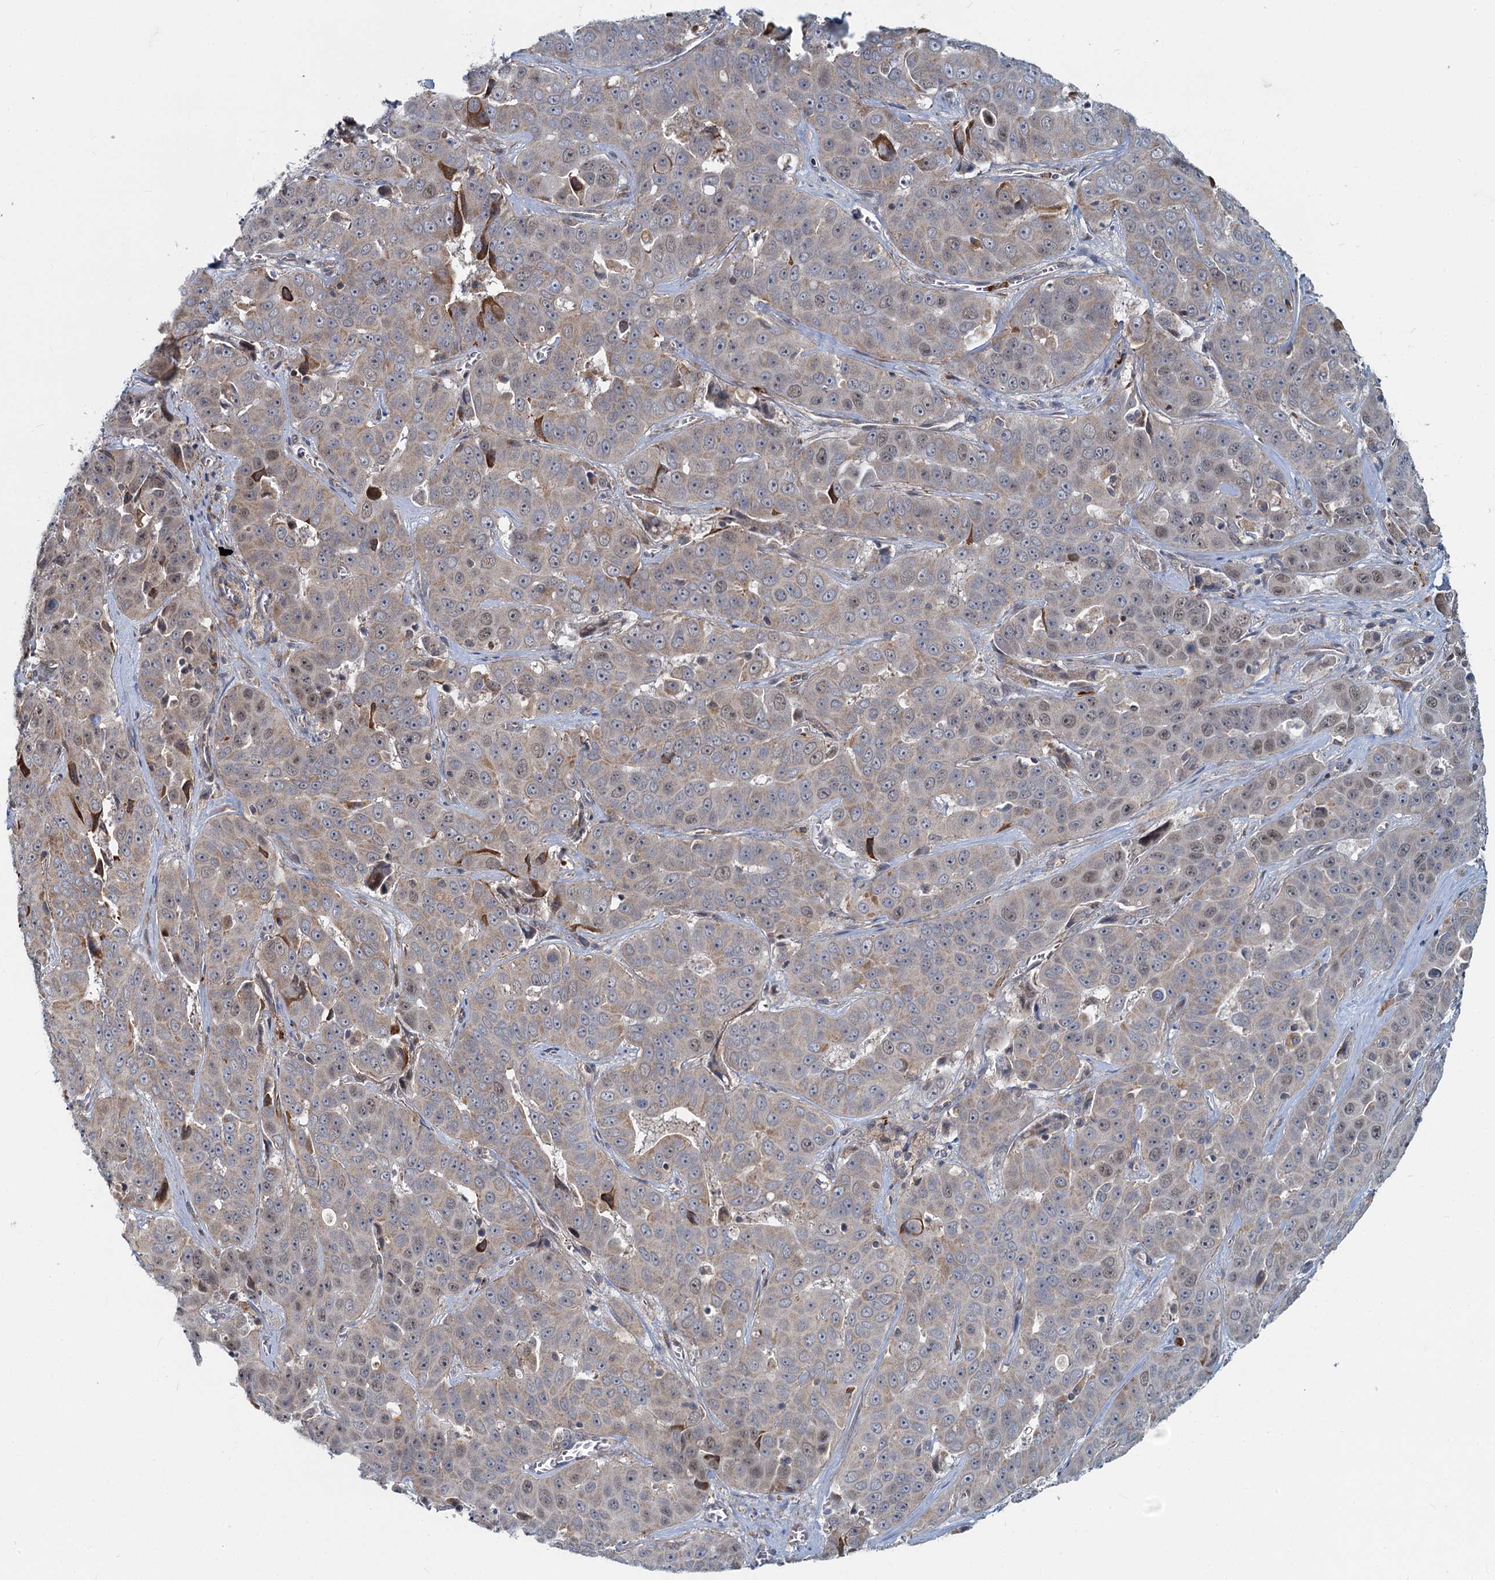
{"staining": {"intensity": "weak", "quantity": ">75%", "location": "cytoplasmic/membranous"}, "tissue": "liver cancer", "cell_type": "Tumor cells", "image_type": "cancer", "snomed": [{"axis": "morphology", "description": "Cholangiocarcinoma"}, {"axis": "topography", "description": "Liver"}], "caption": "The immunohistochemical stain shows weak cytoplasmic/membranous positivity in tumor cells of liver cancer tissue. The protein of interest is shown in brown color, while the nuclei are stained blue.", "gene": "ADCY2", "patient": {"sex": "female", "age": 52}}